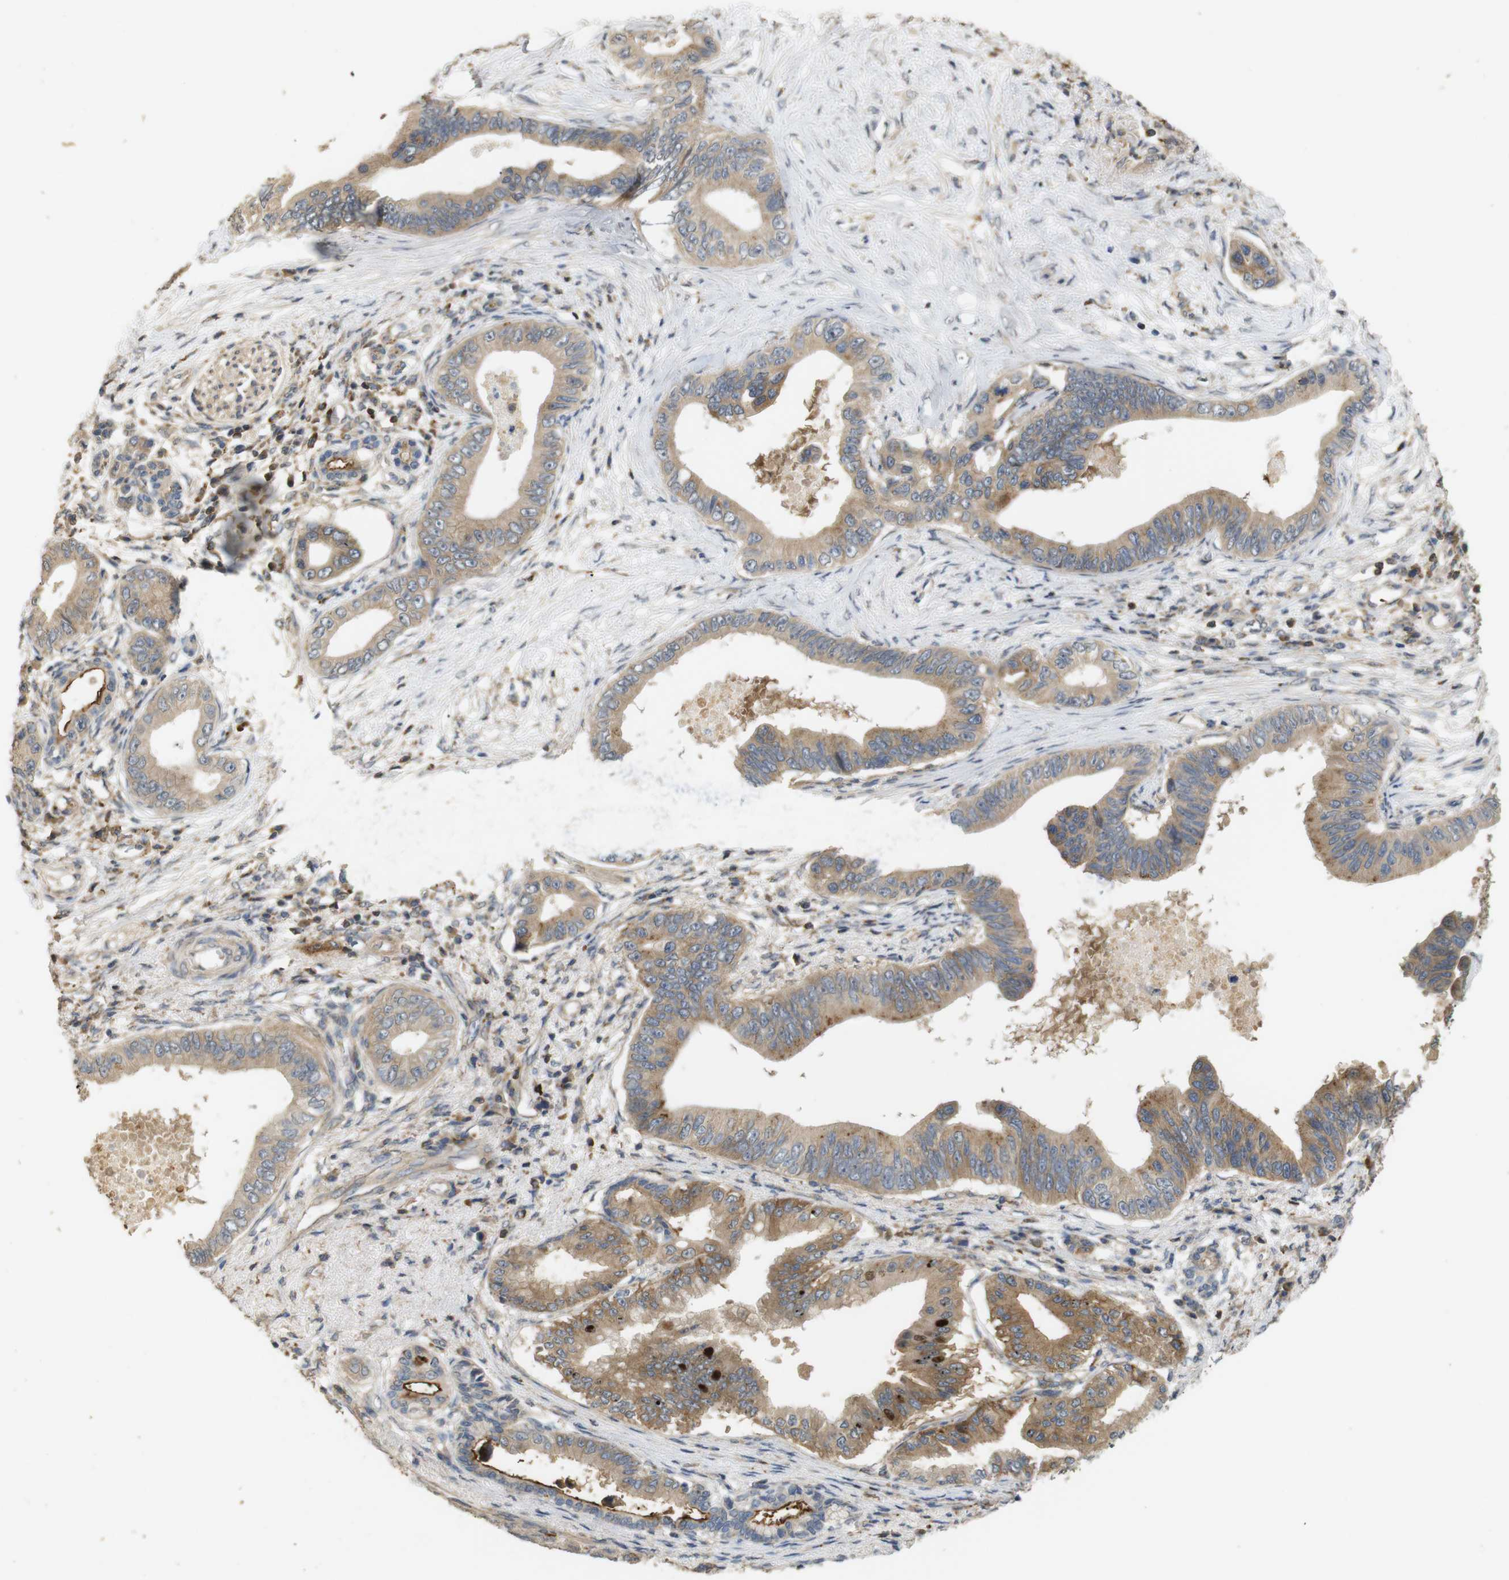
{"staining": {"intensity": "moderate", "quantity": ">75%", "location": "cytoplasmic/membranous"}, "tissue": "pancreatic cancer", "cell_type": "Tumor cells", "image_type": "cancer", "snomed": [{"axis": "morphology", "description": "Adenocarcinoma, NOS"}, {"axis": "topography", "description": "Pancreas"}], "caption": "Immunohistochemical staining of pancreatic cancer (adenocarcinoma) shows medium levels of moderate cytoplasmic/membranous protein positivity in approximately >75% of tumor cells.", "gene": "KSR1", "patient": {"sex": "male", "age": 77}}